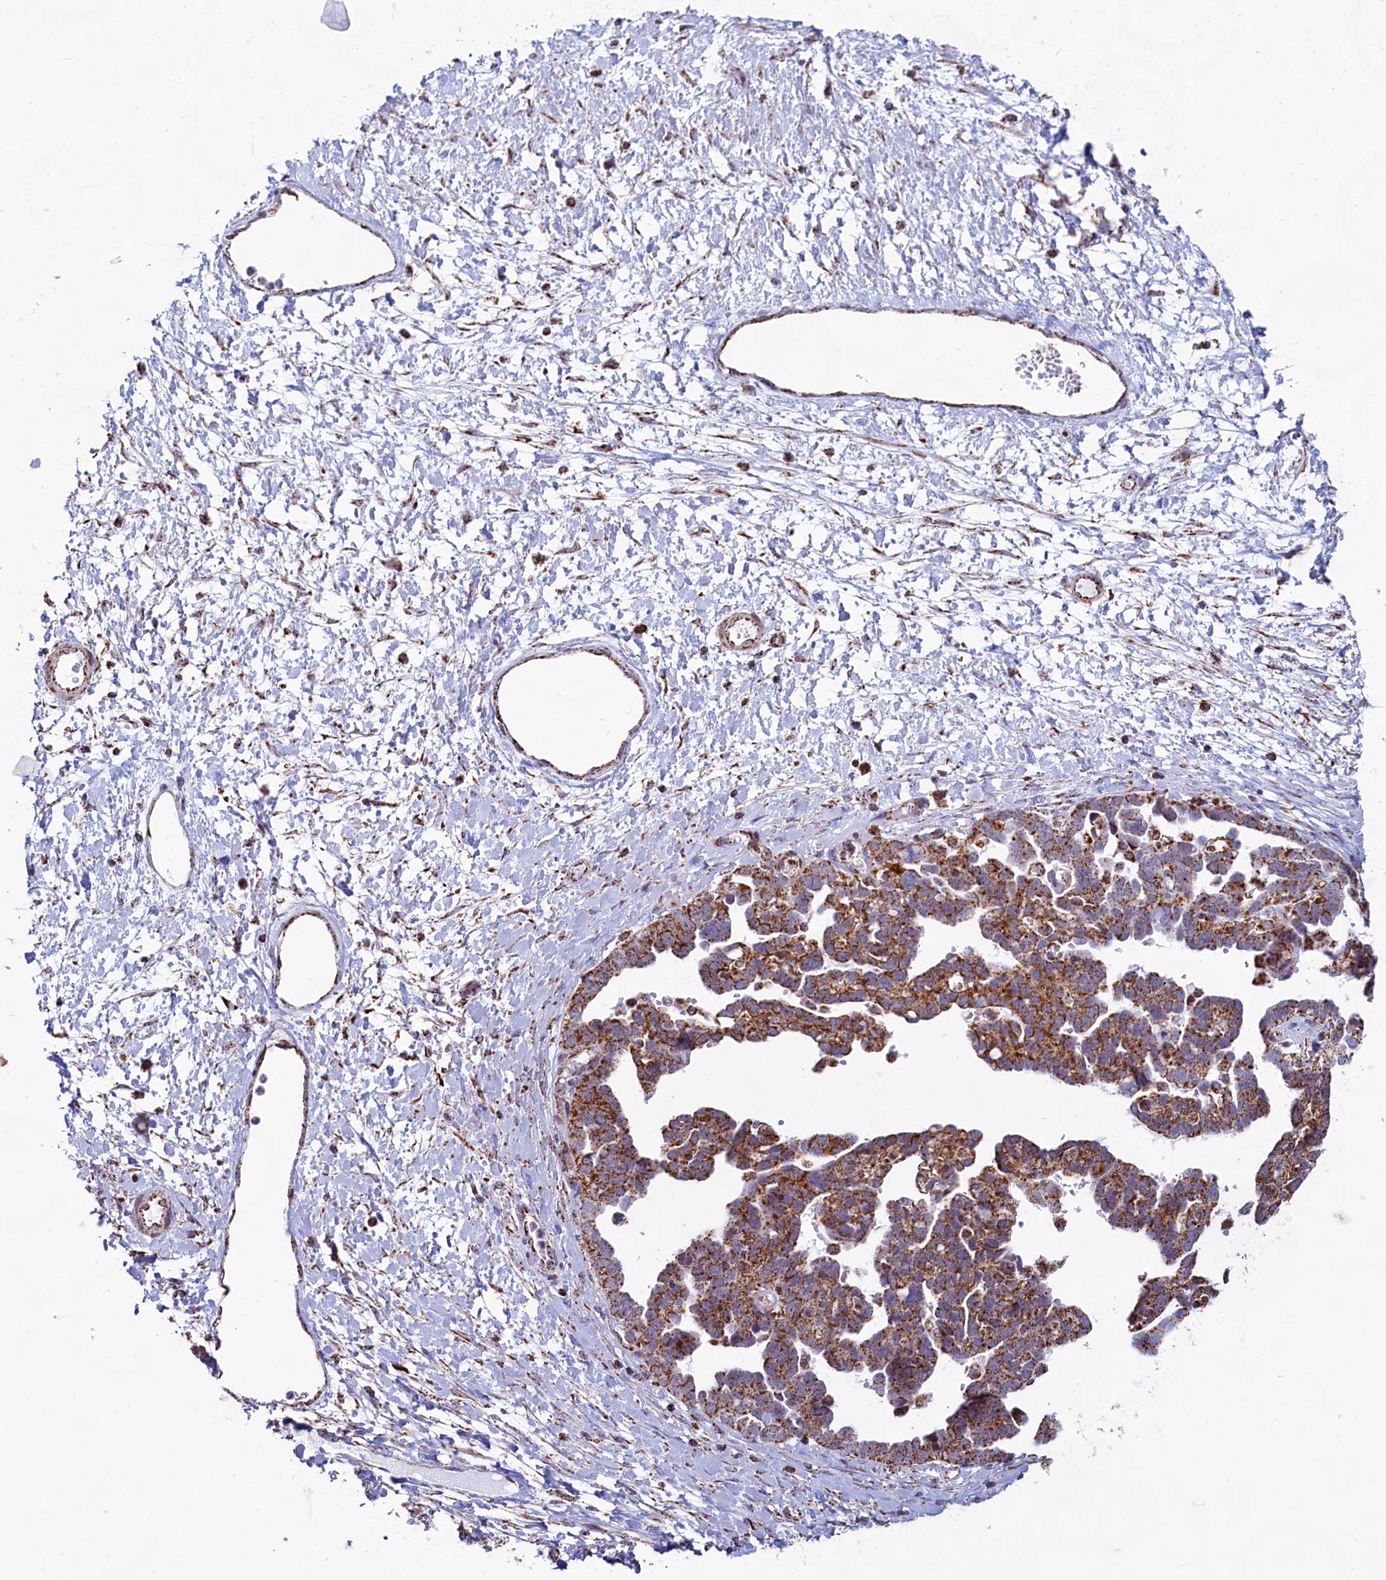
{"staining": {"intensity": "strong", "quantity": ">75%", "location": "cytoplasmic/membranous"}, "tissue": "ovarian cancer", "cell_type": "Tumor cells", "image_type": "cancer", "snomed": [{"axis": "morphology", "description": "Cystadenocarcinoma, serous, NOS"}, {"axis": "topography", "description": "Ovary"}], "caption": "Immunohistochemical staining of serous cystadenocarcinoma (ovarian) shows high levels of strong cytoplasmic/membranous expression in approximately >75% of tumor cells.", "gene": "C1D", "patient": {"sex": "female", "age": 54}}